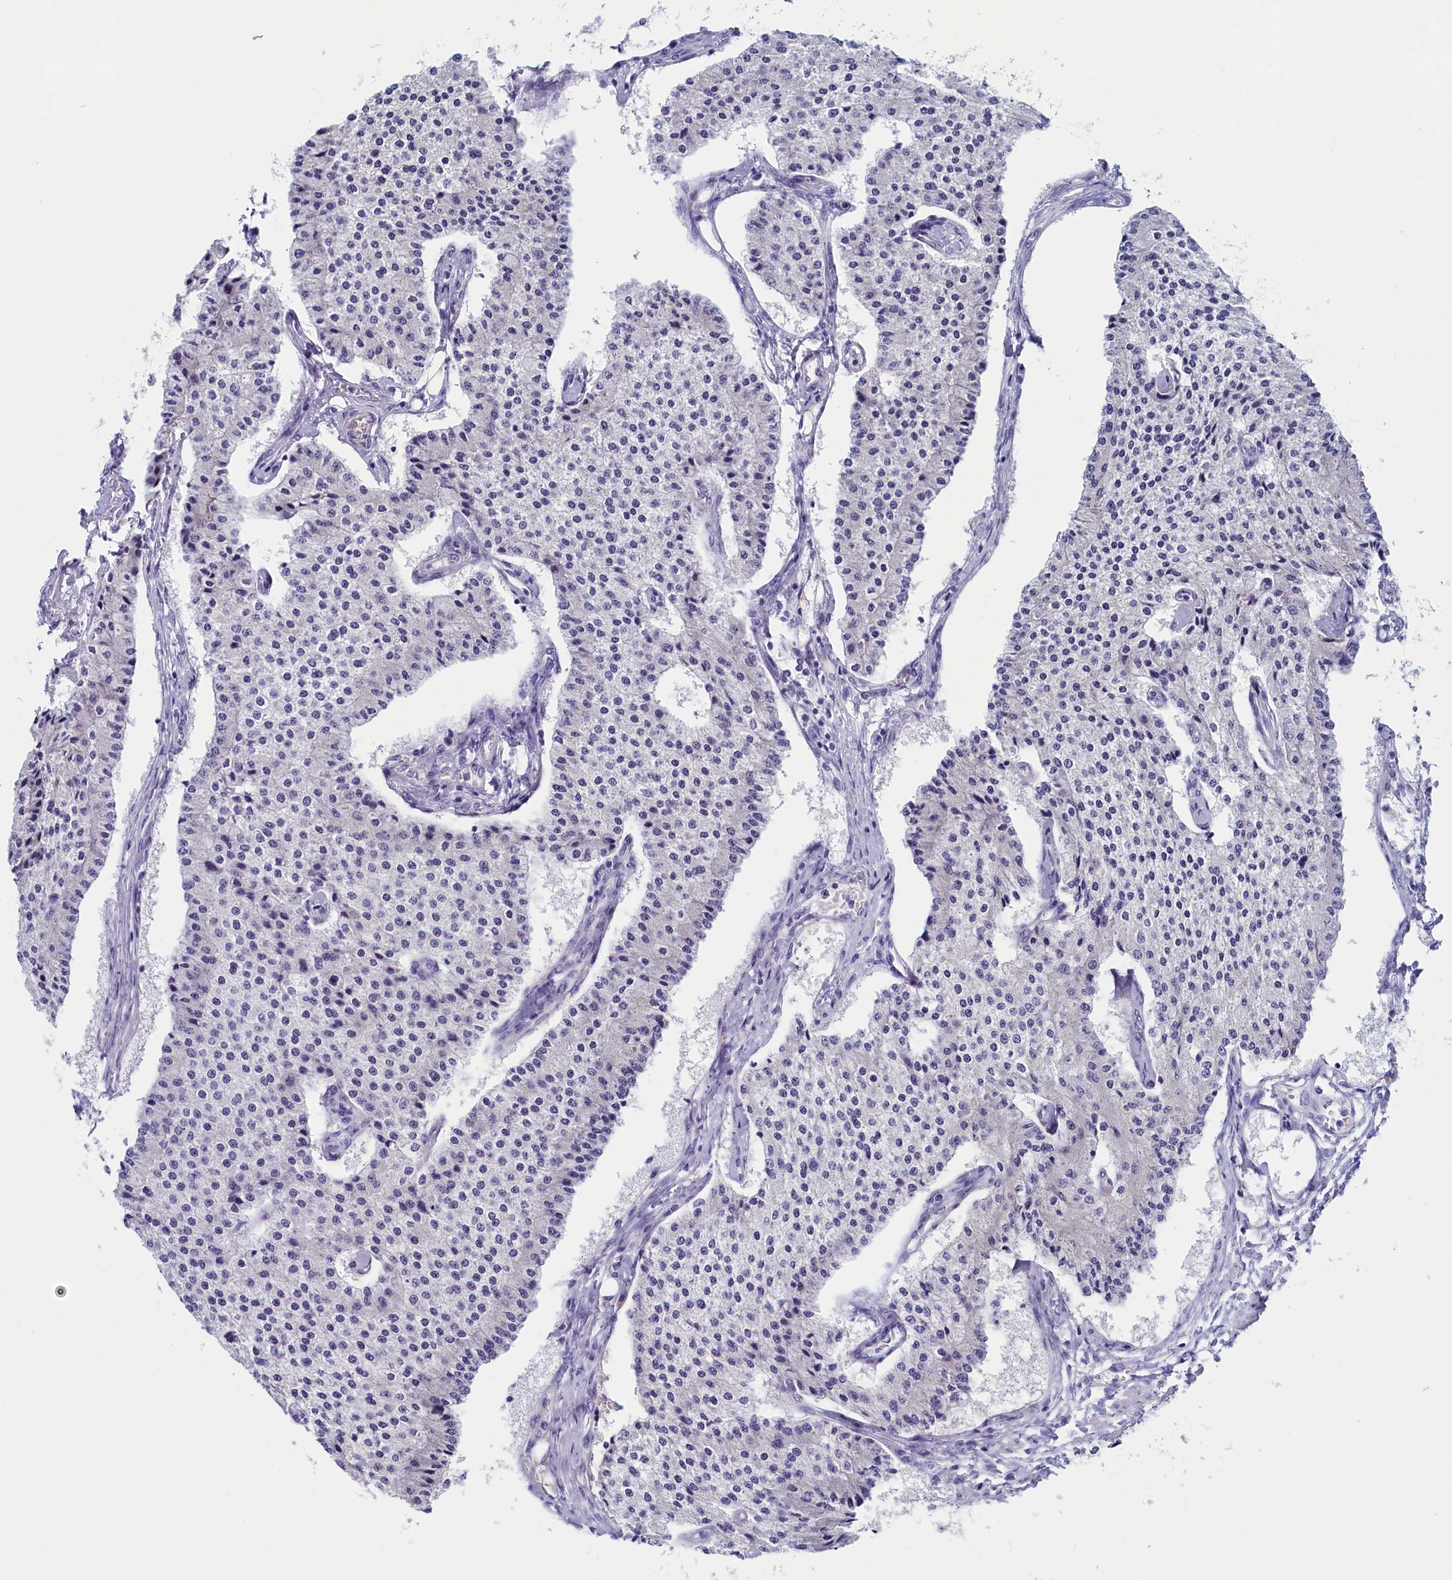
{"staining": {"intensity": "negative", "quantity": "none", "location": "none"}, "tissue": "carcinoid", "cell_type": "Tumor cells", "image_type": "cancer", "snomed": [{"axis": "morphology", "description": "Carcinoid, malignant, NOS"}, {"axis": "topography", "description": "Colon"}], "caption": "Immunohistochemical staining of carcinoid reveals no significant staining in tumor cells.", "gene": "SKA3", "patient": {"sex": "female", "age": 52}}